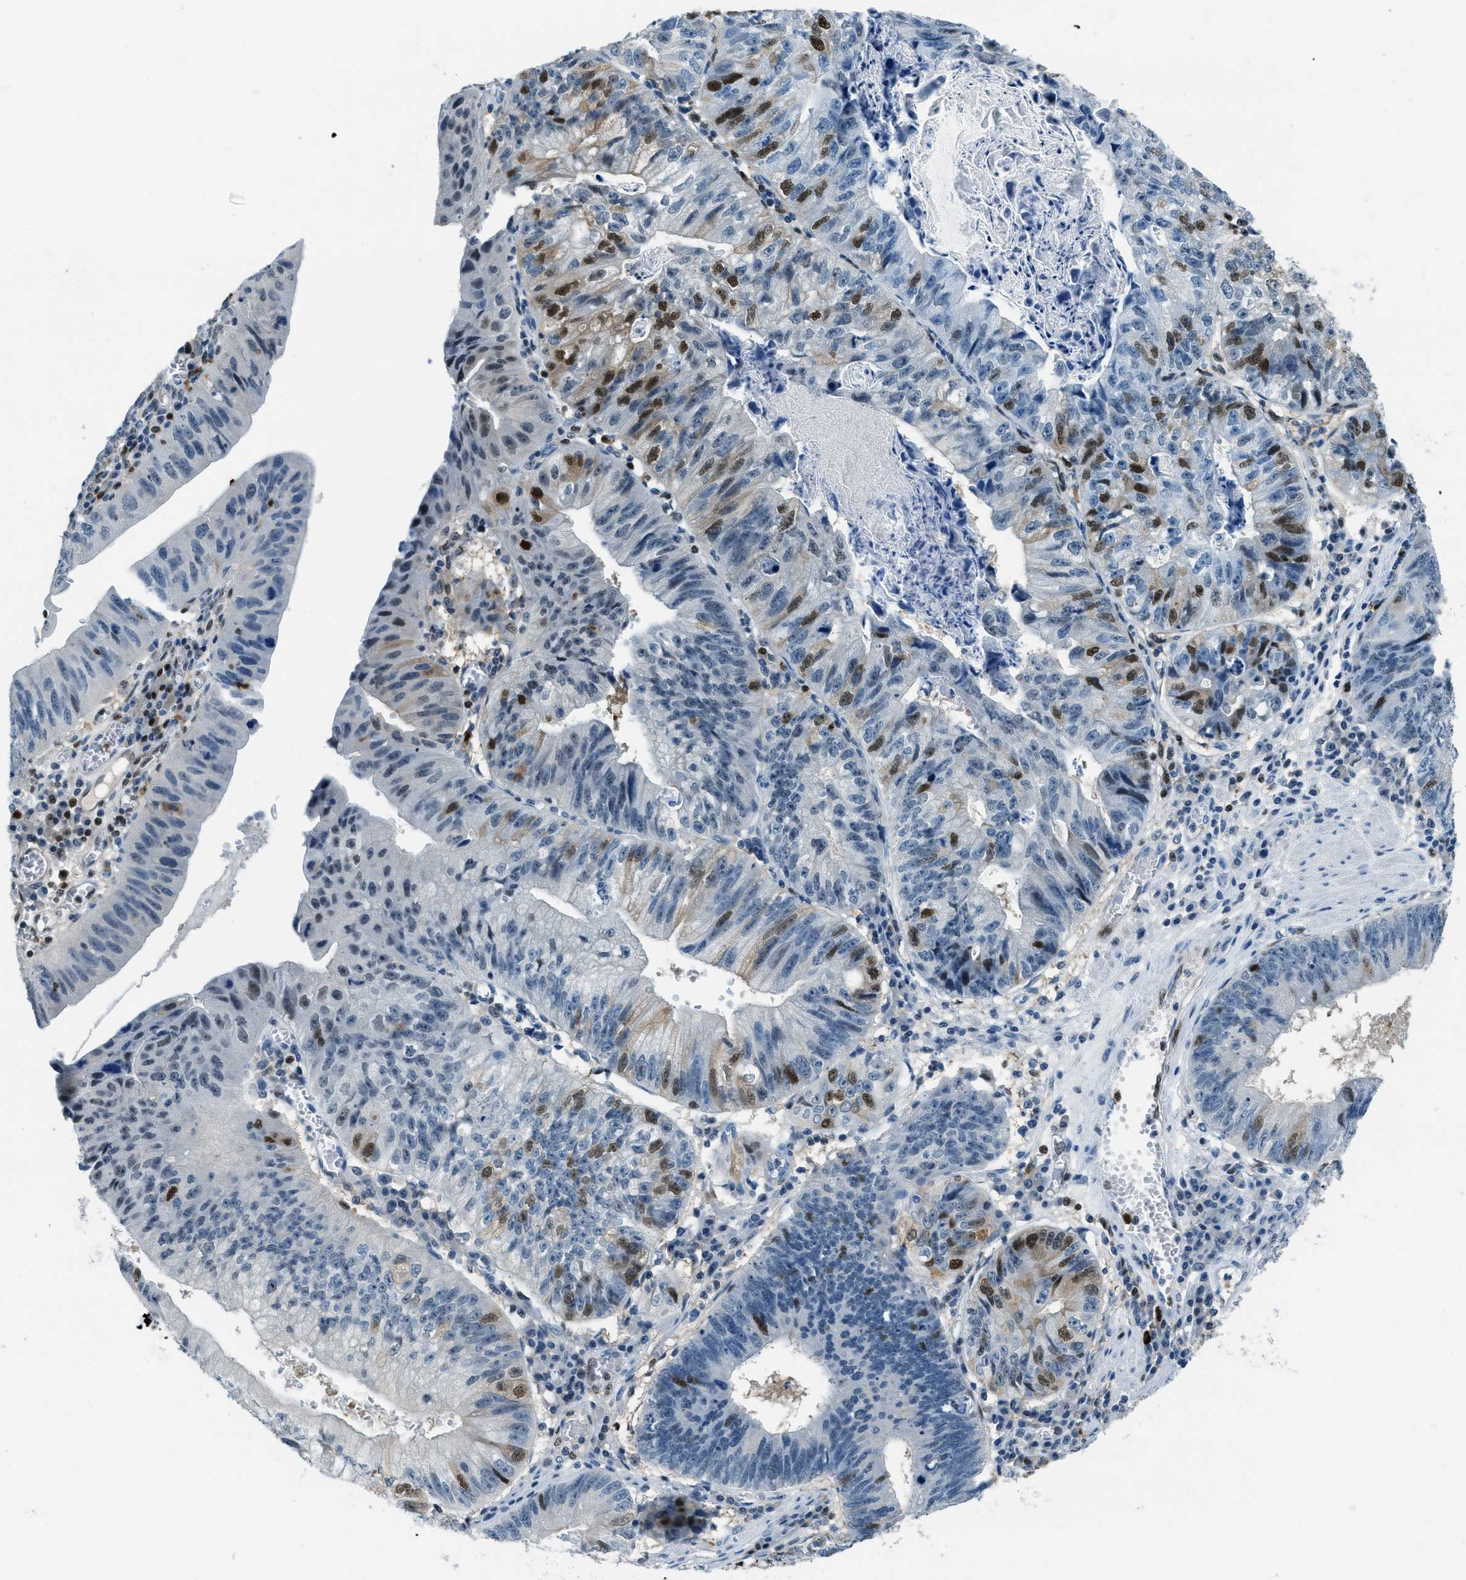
{"staining": {"intensity": "moderate", "quantity": "25%-75%", "location": "nuclear"}, "tissue": "stomach cancer", "cell_type": "Tumor cells", "image_type": "cancer", "snomed": [{"axis": "morphology", "description": "Adenocarcinoma, NOS"}, {"axis": "topography", "description": "Stomach"}], "caption": "Immunohistochemistry staining of adenocarcinoma (stomach), which reveals medium levels of moderate nuclear positivity in approximately 25%-75% of tumor cells indicating moderate nuclear protein staining. The staining was performed using DAB (3,3'-diaminobenzidine) (brown) for protein detection and nuclei were counterstained in hematoxylin (blue).", "gene": "OGFR", "patient": {"sex": "male", "age": 59}}